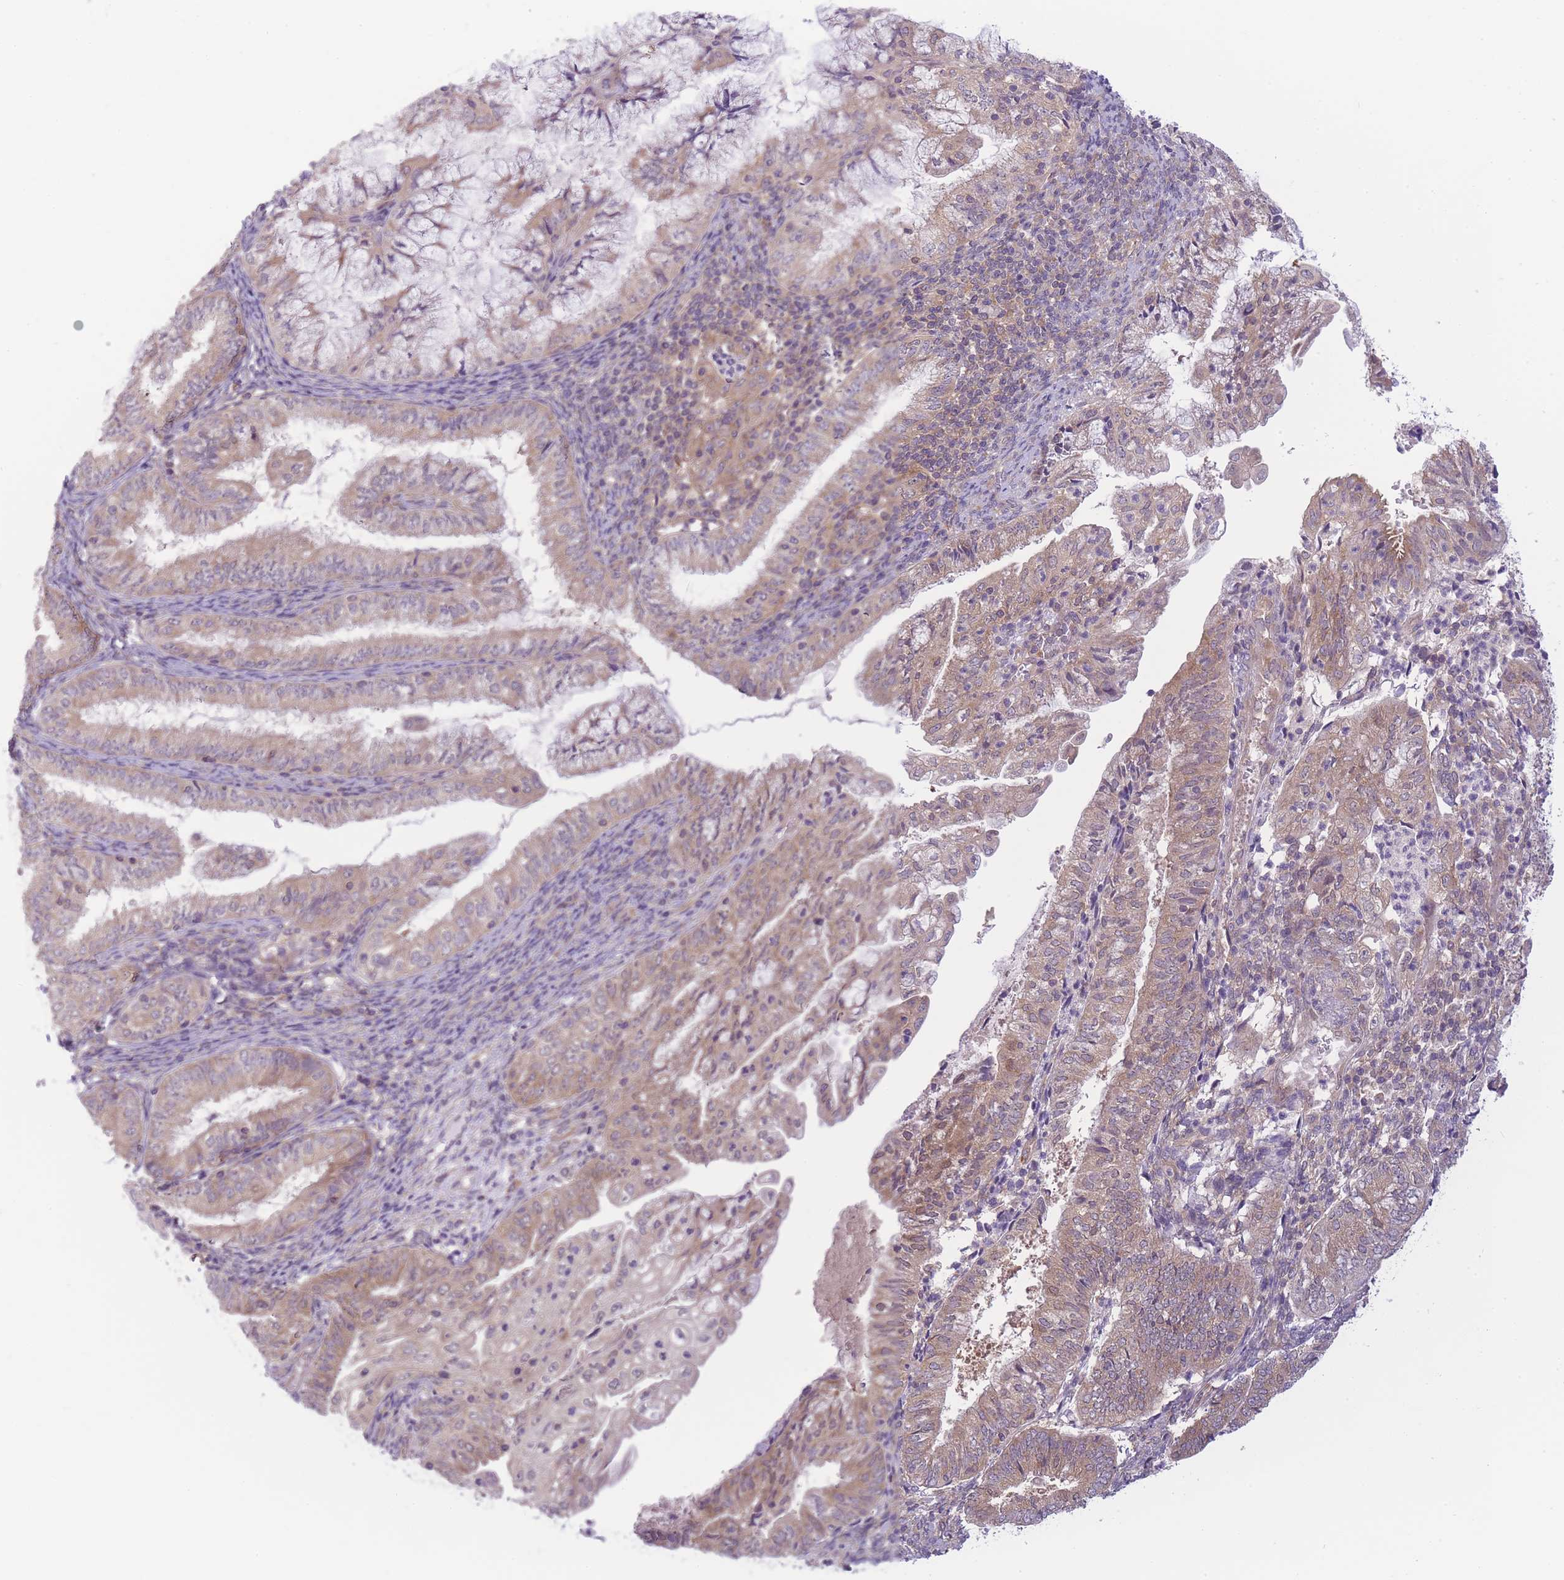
{"staining": {"intensity": "weak", "quantity": ">75%", "location": "cytoplasmic/membranous"}, "tissue": "endometrial cancer", "cell_type": "Tumor cells", "image_type": "cancer", "snomed": [{"axis": "morphology", "description": "Adenocarcinoma, NOS"}, {"axis": "topography", "description": "Endometrium"}], "caption": "Immunohistochemical staining of human endometrial cancer (adenocarcinoma) shows low levels of weak cytoplasmic/membranous protein staining in approximately >75% of tumor cells. (Stains: DAB (3,3'-diaminobenzidine) in brown, nuclei in blue, Microscopy: brightfield microscopy at high magnification).", "gene": "PFDN6", "patient": {"sex": "female", "age": 55}}